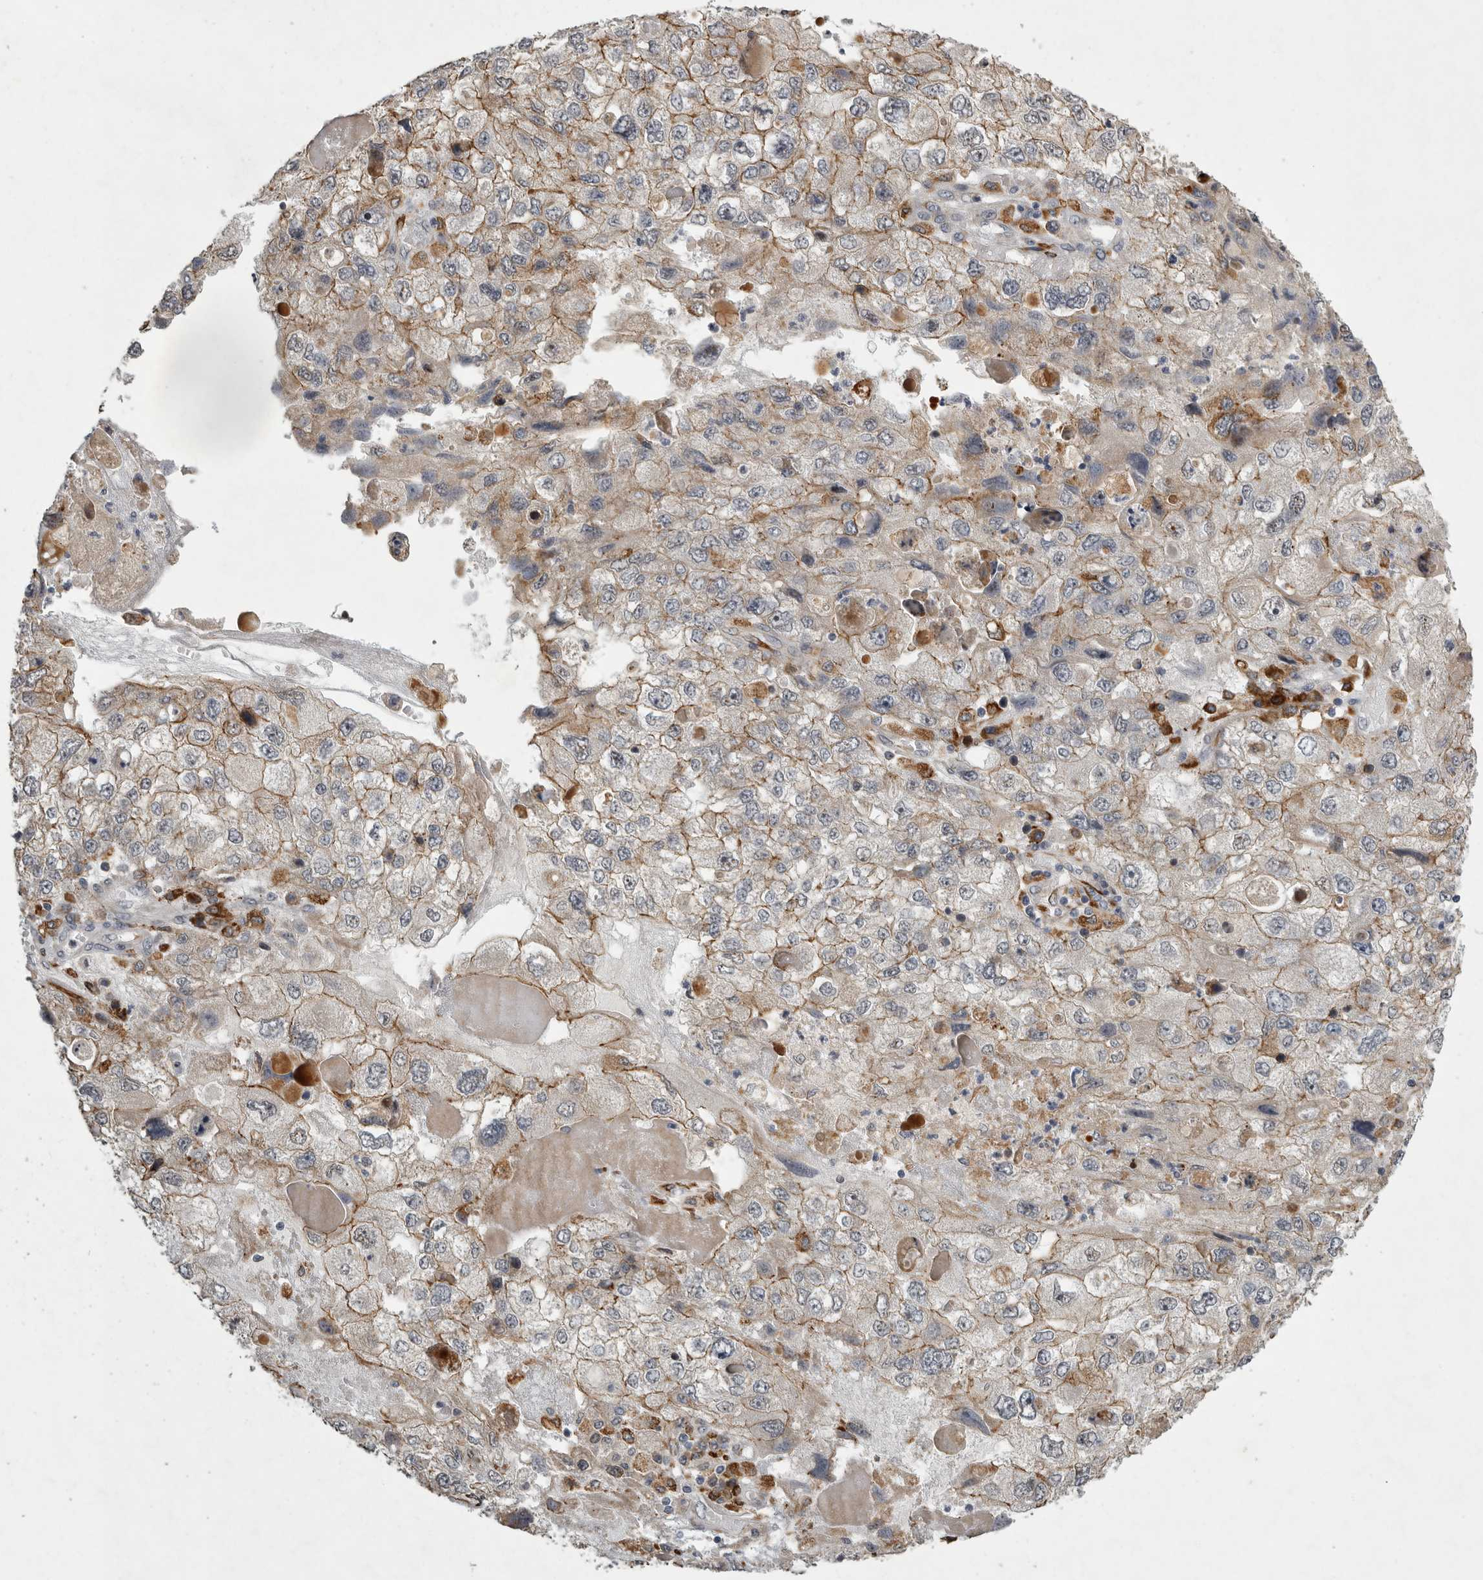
{"staining": {"intensity": "moderate", "quantity": ">75%", "location": "cytoplasmic/membranous"}, "tissue": "endometrial cancer", "cell_type": "Tumor cells", "image_type": "cancer", "snomed": [{"axis": "morphology", "description": "Adenocarcinoma, NOS"}, {"axis": "topography", "description": "Endometrium"}], "caption": "Immunohistochemistry histopathology image of endometrial cancer (adenocarcinoma) stained for a protein (brown), which exhibits medium levels of moderate cytoplasmic/membranous staining in about >75% of tumor cells.", "gene": "MPDZ", "patient": {"sex": "female", "age": 49}}